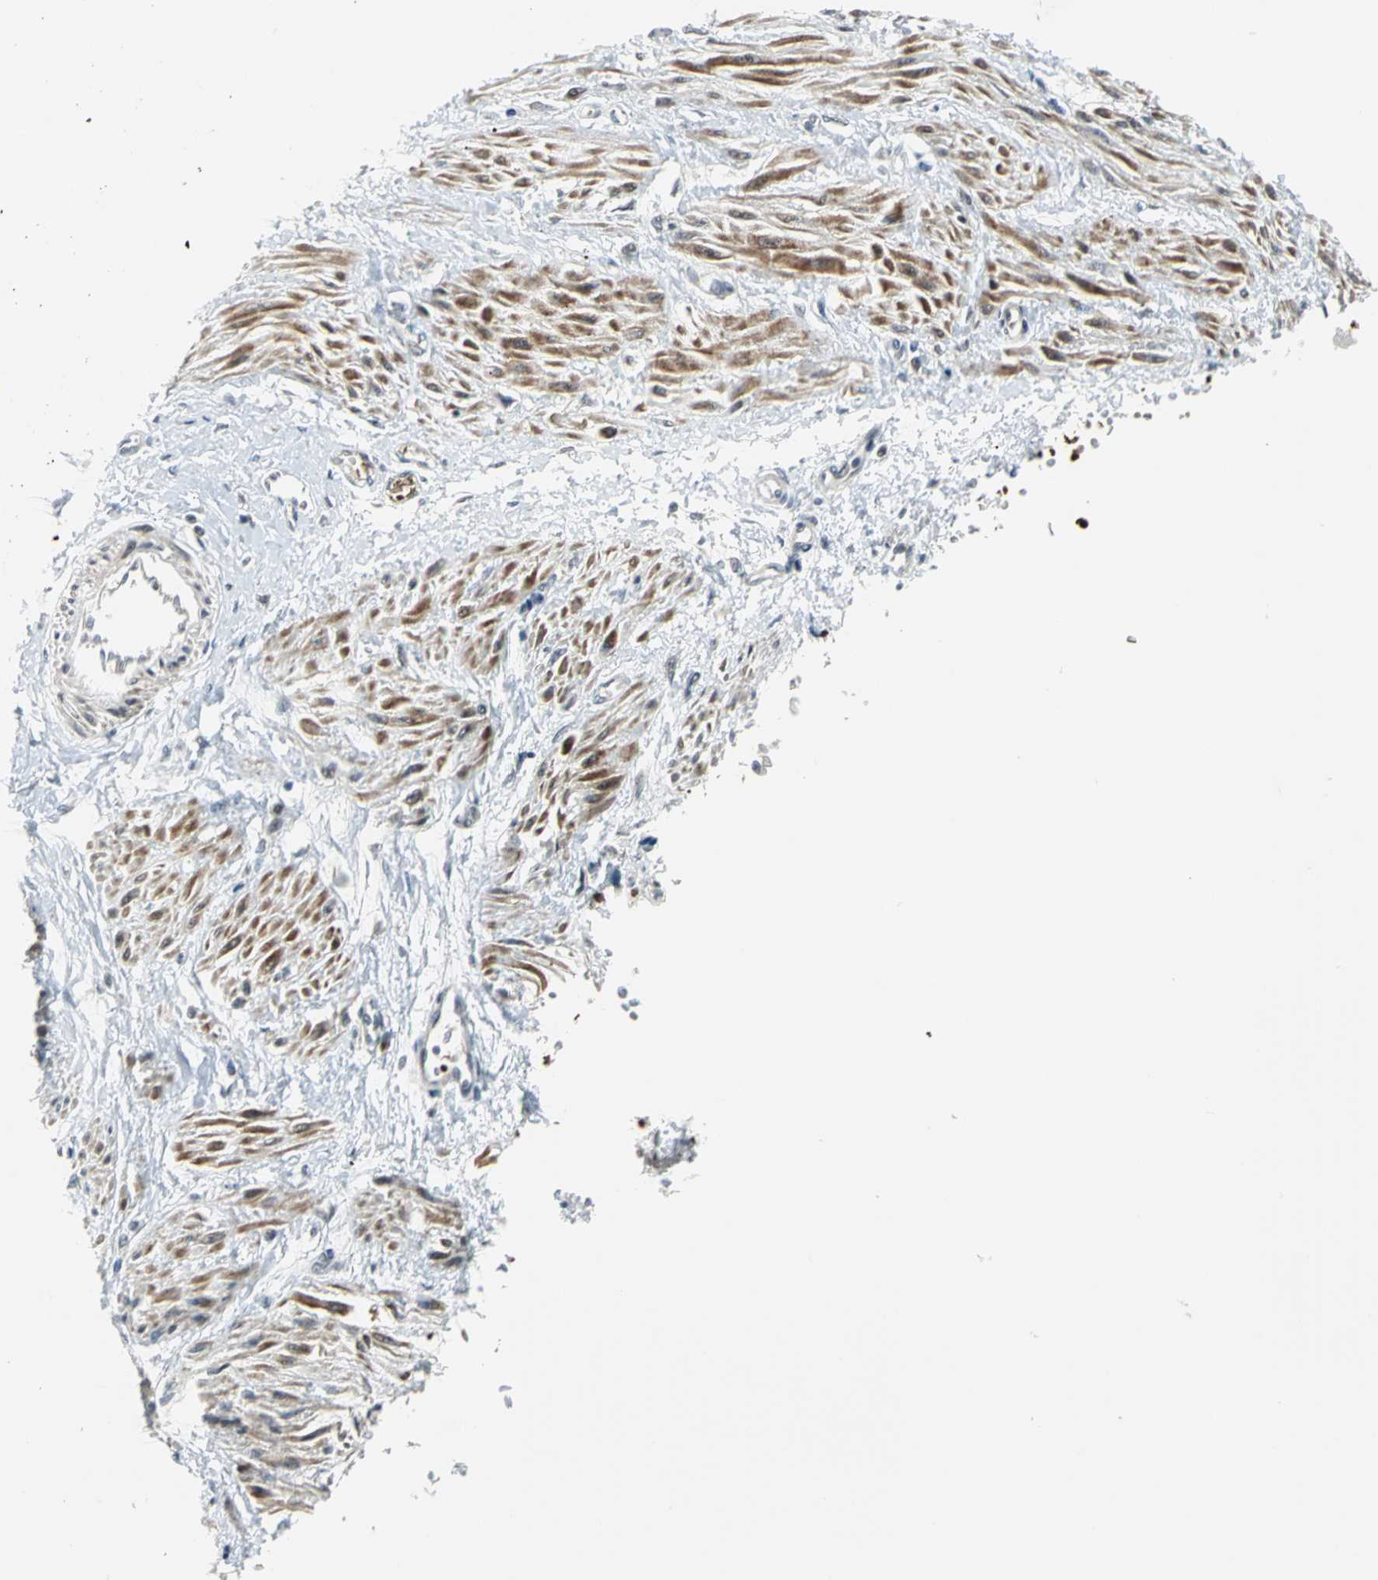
{"staining": {"intensity": "weak", "quantity": "<25%", "location": "nuclear"}, "tissue": "smooth muscle", "cell_type": "Smooth muscle cells", "image_type": "normal", "snomed": [{"axis": "morphology", "description": "Normal tissue, NOS"}, {"axis": "topography", "description": "Smooth muscle"}, {"axis": "topography", "description": "Uterus"}], "caption": "High magnification brightfield microscopy of normal smooth muscle stained with DAB (brown) and counterstained with hematoxylin (blue): smooth muscle cells show no significant expression. (Brightfield microscopy of DAB (3,3'-diaminobenzidine) IHC at high magnification).", "gene": "GLI3", "patient": {"sex": "female", "age": 39}}